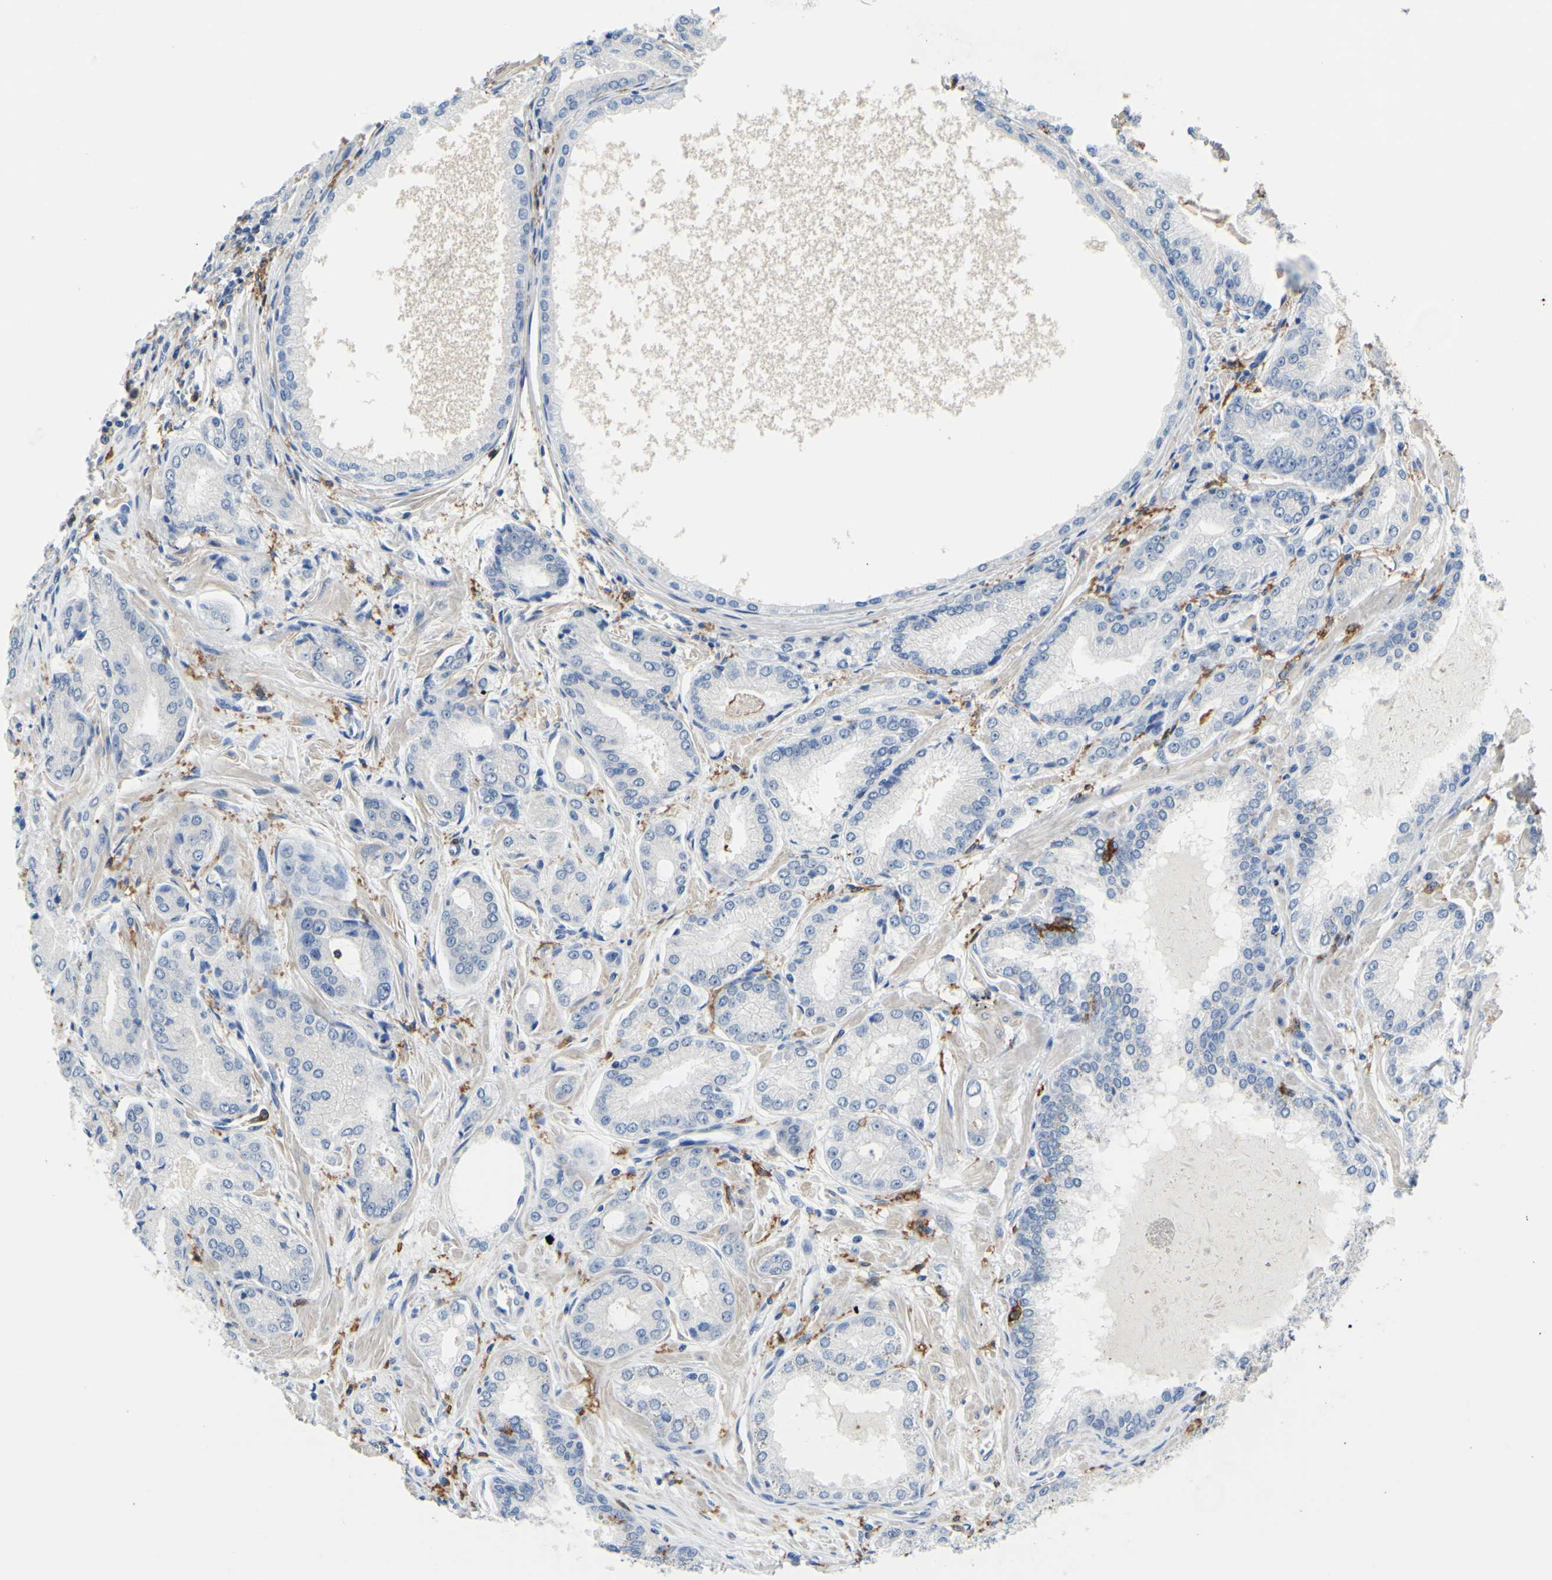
{"staining": {"intensity": "negative", "quantity": "none", "location": "none"}, "tissue": "prostate cancer", "cell_type": "Tumor cells", "image_type": "cancer", "snomed": [{"axis": "morphology", "description": "Adenocarcinoma, High grade"}, {"axis": "topography", "description": "Prostate"}], "caption": "Prostate cancer (adenocarcinoma (high-grade)) was stained to show a protein in brown. There is no significant staining in tumor cells. (Immunohistochemistry (ihc), brightfield microscopy, high magnification).", "gene": "FCGR2A", "patient": {"sex": "male", "age": 59}}